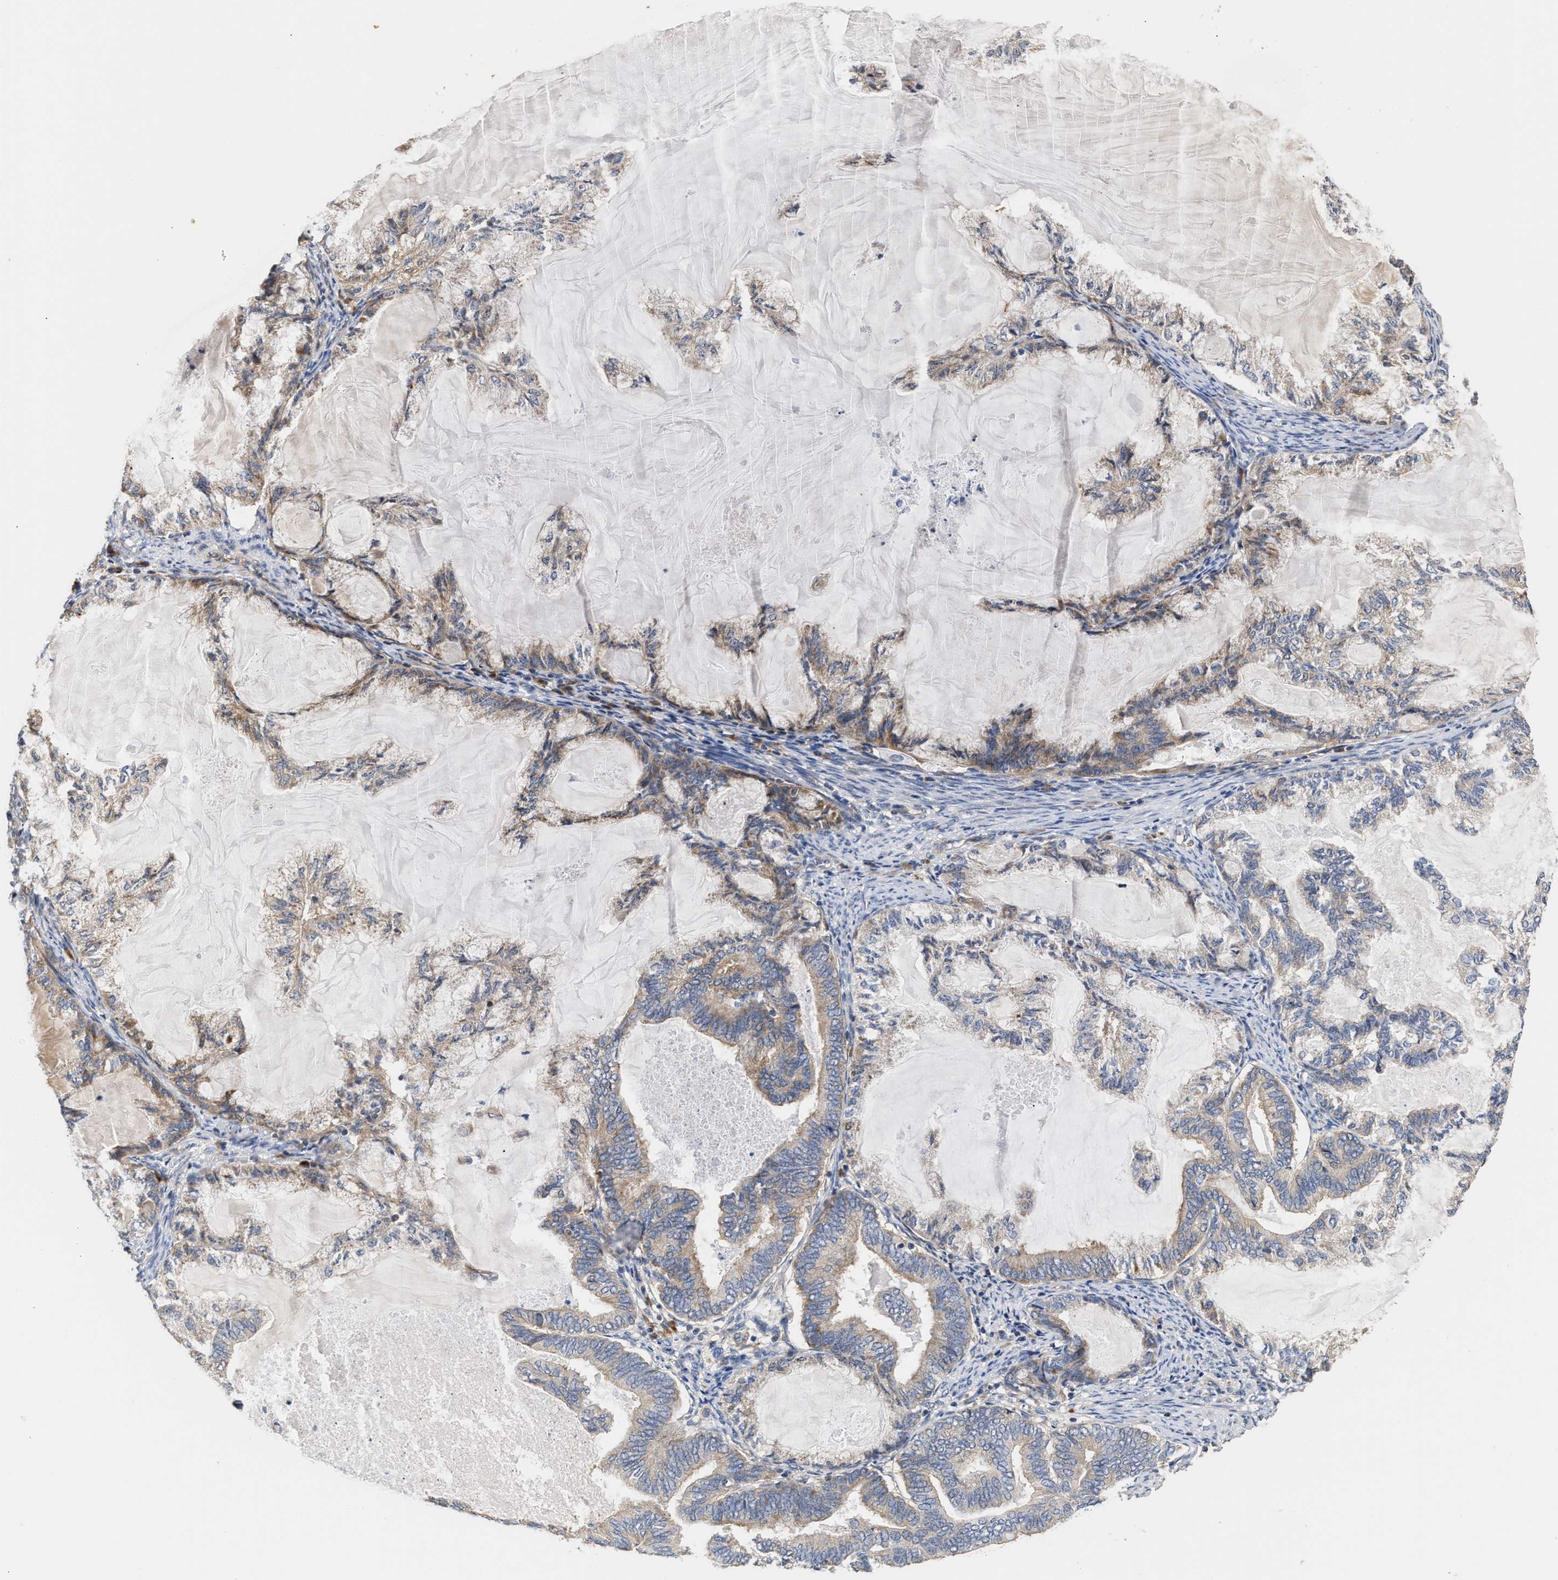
{"staining": {"intensity": "weak", "quantity": "25%-75%", "location": "cytoplasmic/membranous"}, "tissue": "endometrial cancer", "cell_type": "Tumor cells", "image_type": "cancer", "snomed": [{"axis": "morphology", "description": "Adenocarcinoma, NOS"}, {"axis": "topography", "description": "Endometrium"}], "caption": "This is a micrograph of immunohistochemistry (IHC) staining of adenocarcinoma (endometrial), which shows weak expression in the cytoplasmic/membranous of tumor cells.", "gene": "CLIP2", "patient": {"sex": "female", "age": 86}}